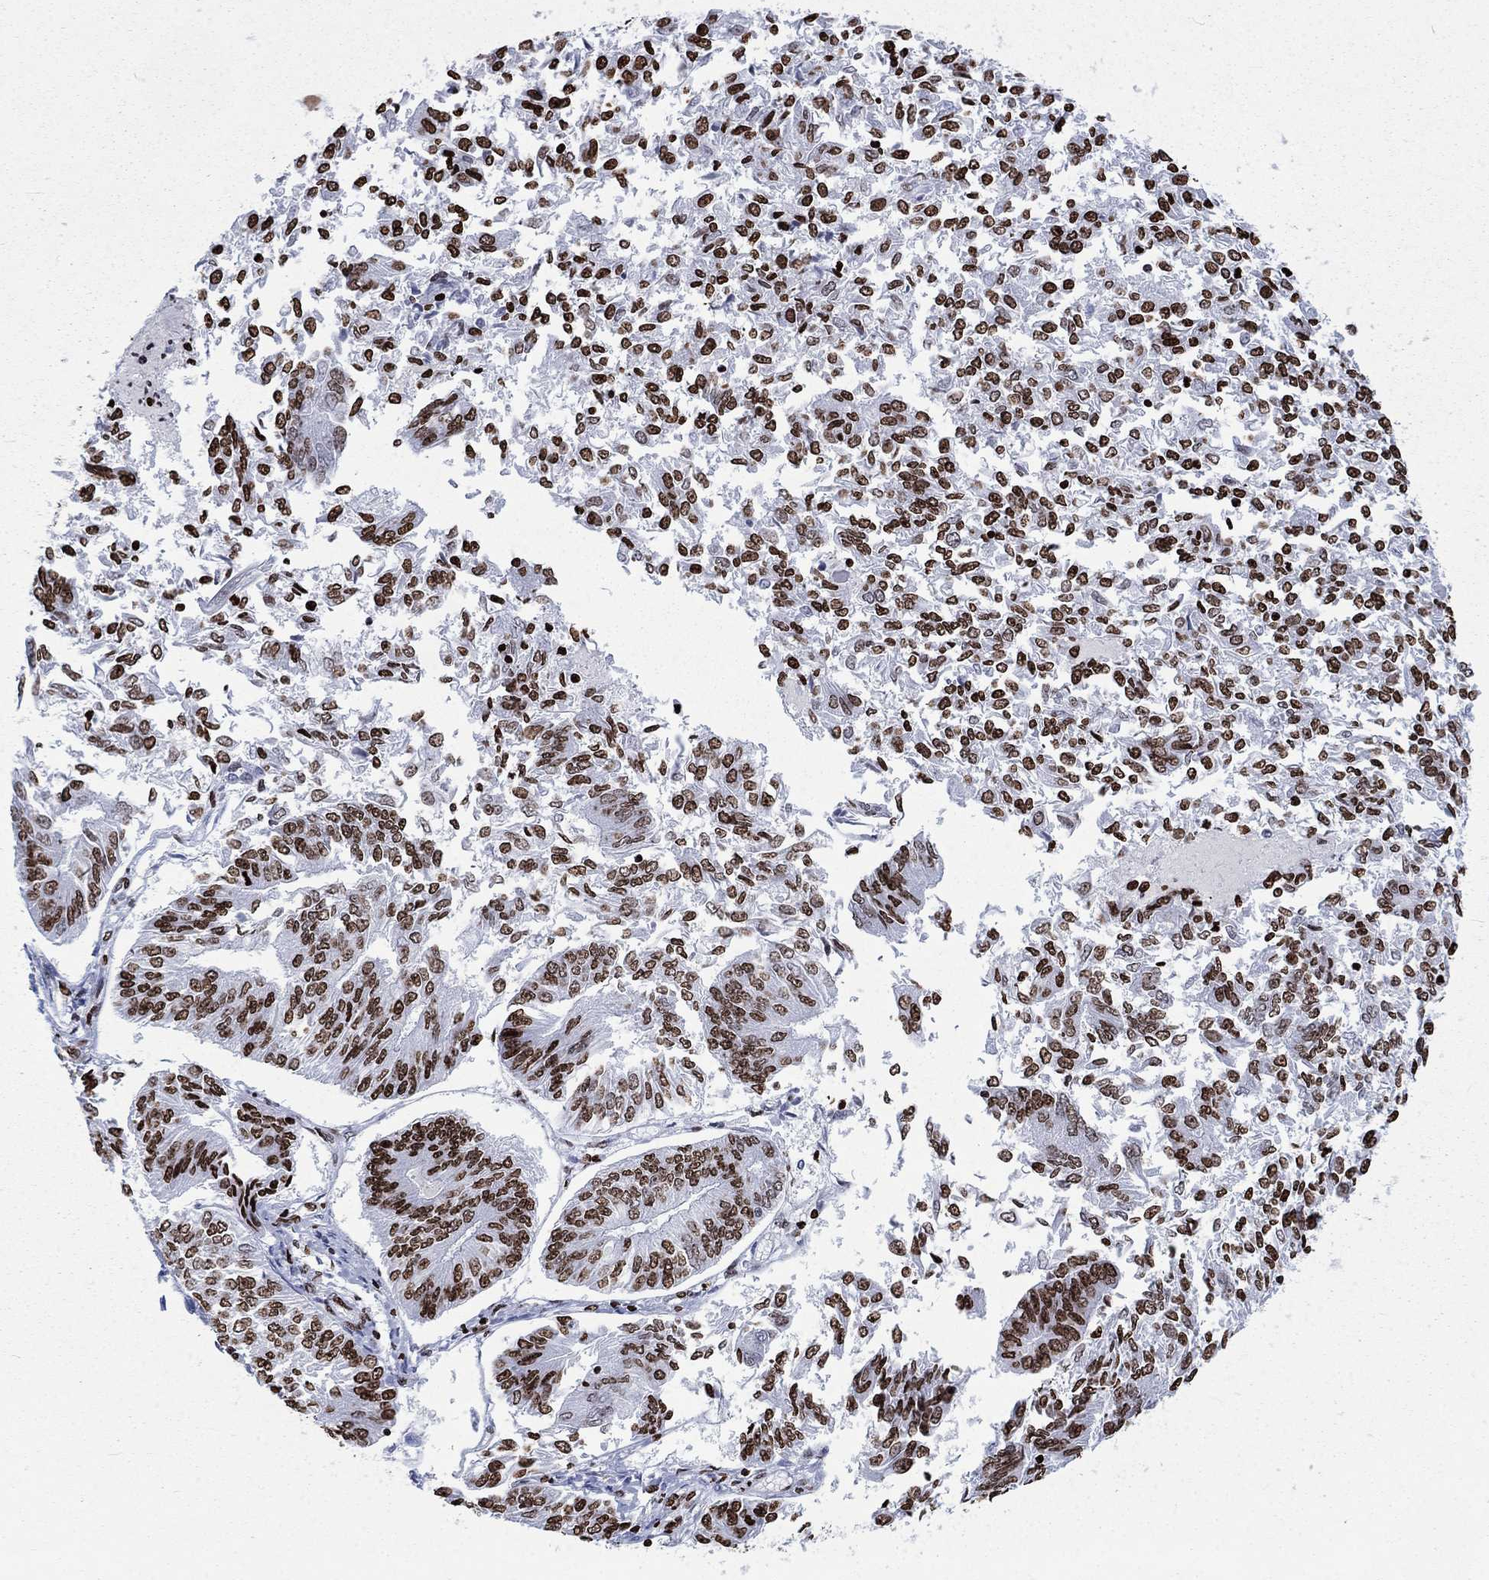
{"staining": {"intensity": "strong", "quantity": "25%-75%", "location": "nuclear"}, "tissue": "endometrial cancer", "cell_type": "Tumor cells", "image_type": "cancer", "snomed": [{"axis": "morphology", "description": "Adenocarcinoma, NOS"}, {"axis": "topography", "description": "Endometrium"}], "caption": "Immunohistochemistry (IHC) (DAB) staining of human endometrial adenocarcinoma demonstrates strong nuclear protein expression in approximately 25%-75% of tumor cells.", "gene": "H1-5", "patient": {"sex": "female", "age": 58}}